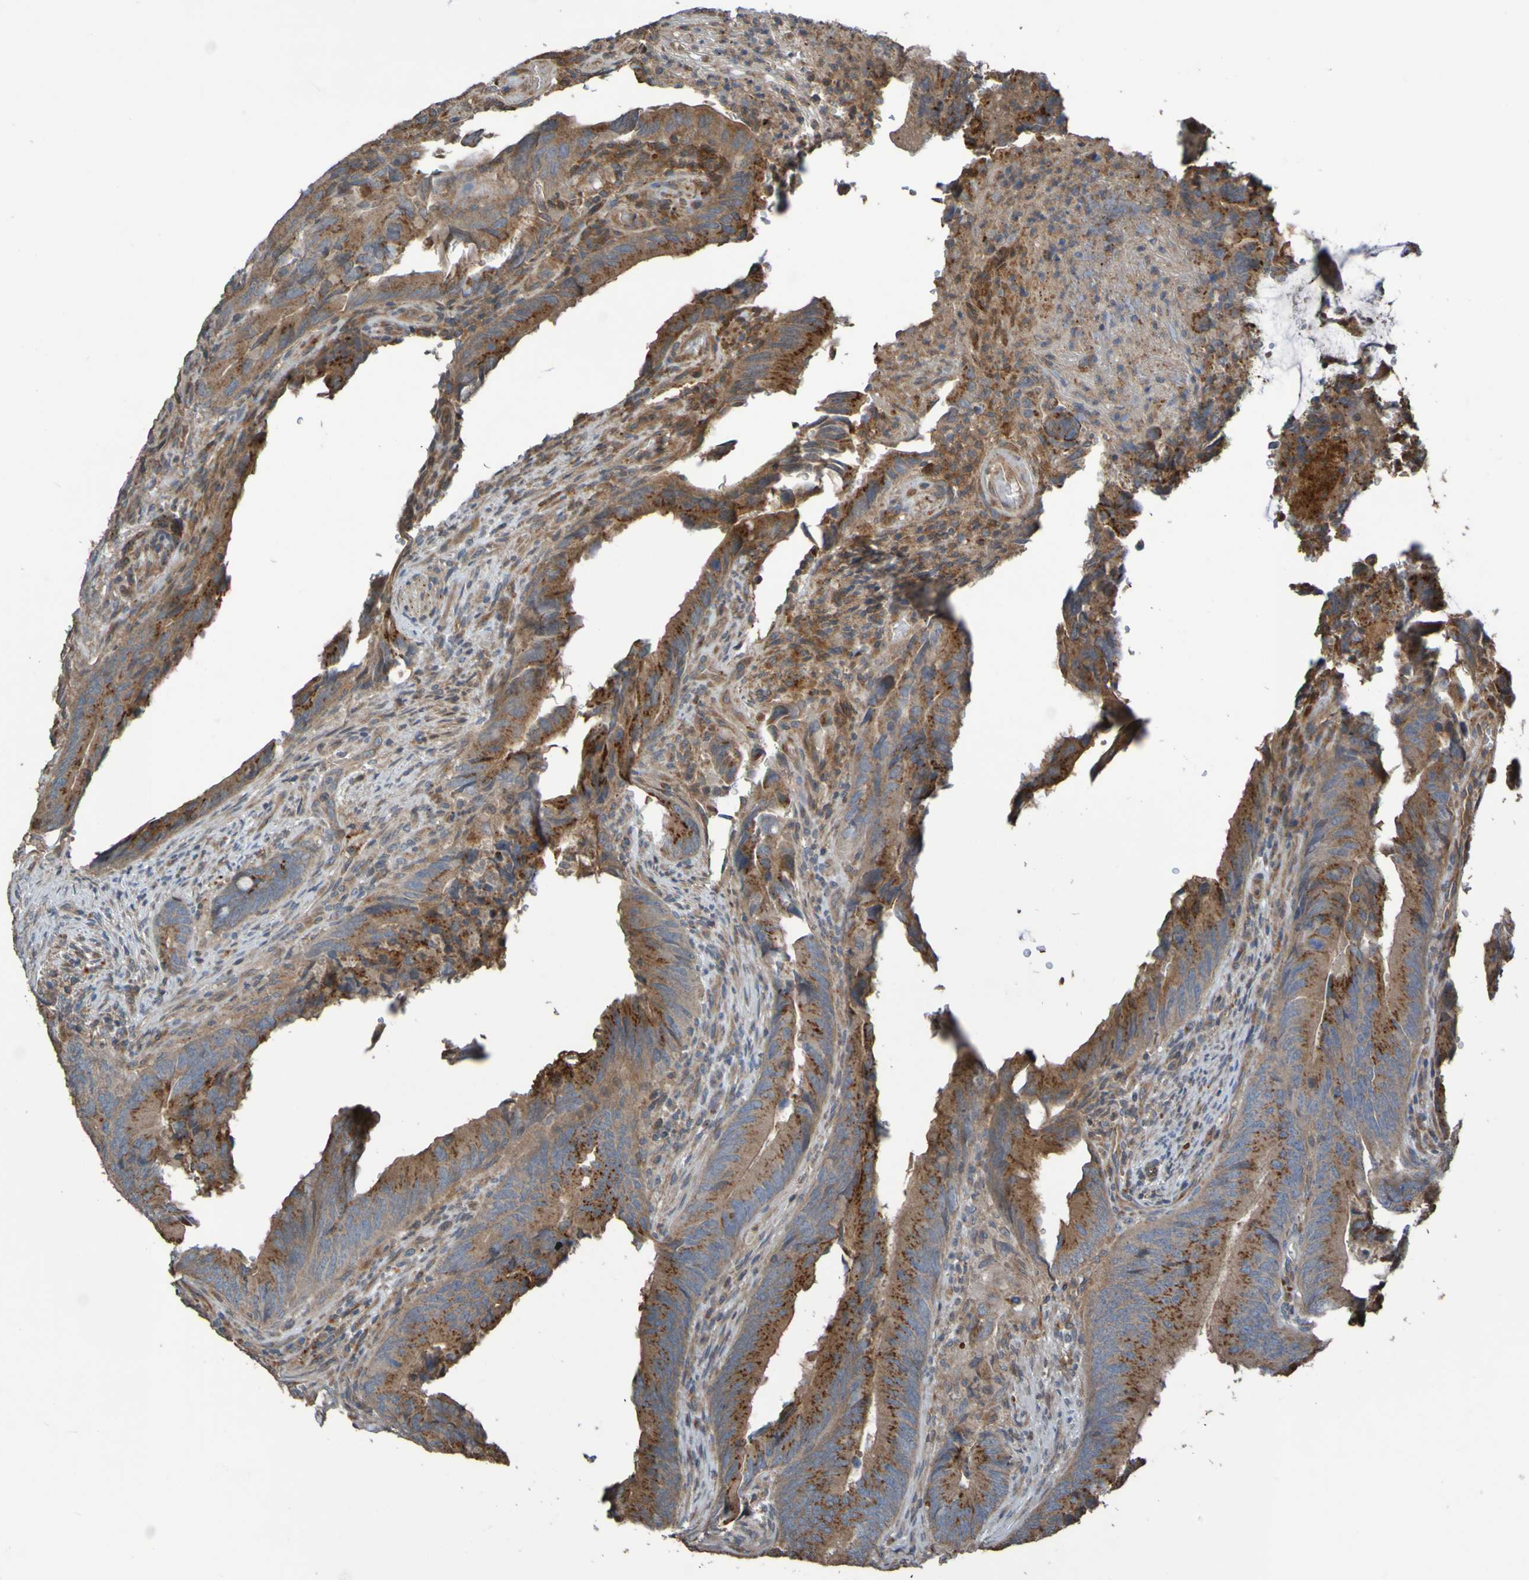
{"staining": {"intensity": "strong", "quantity": ">75%", "location": "cytoplasmic/membranous"}, "tissue": "colorectal cancer", "cell_type": "Tumor cells", "image_type": "cancer", "snomed": [{"axis": "morphology", "description": "Normal tissue, NOS"}, {"axis": "morphology", "description": "Adenocarcinoma, NOS"}, {"axis": "topography", "description": "Colon"}], "caption": "A high amount of strong cytoplasmic/membranous staining is seen in approximately >75% of tumor cells in colorectal adenocarcinoma tissue.", "gene": "UCN", "patient": {"sex": "male", "age": 56}}